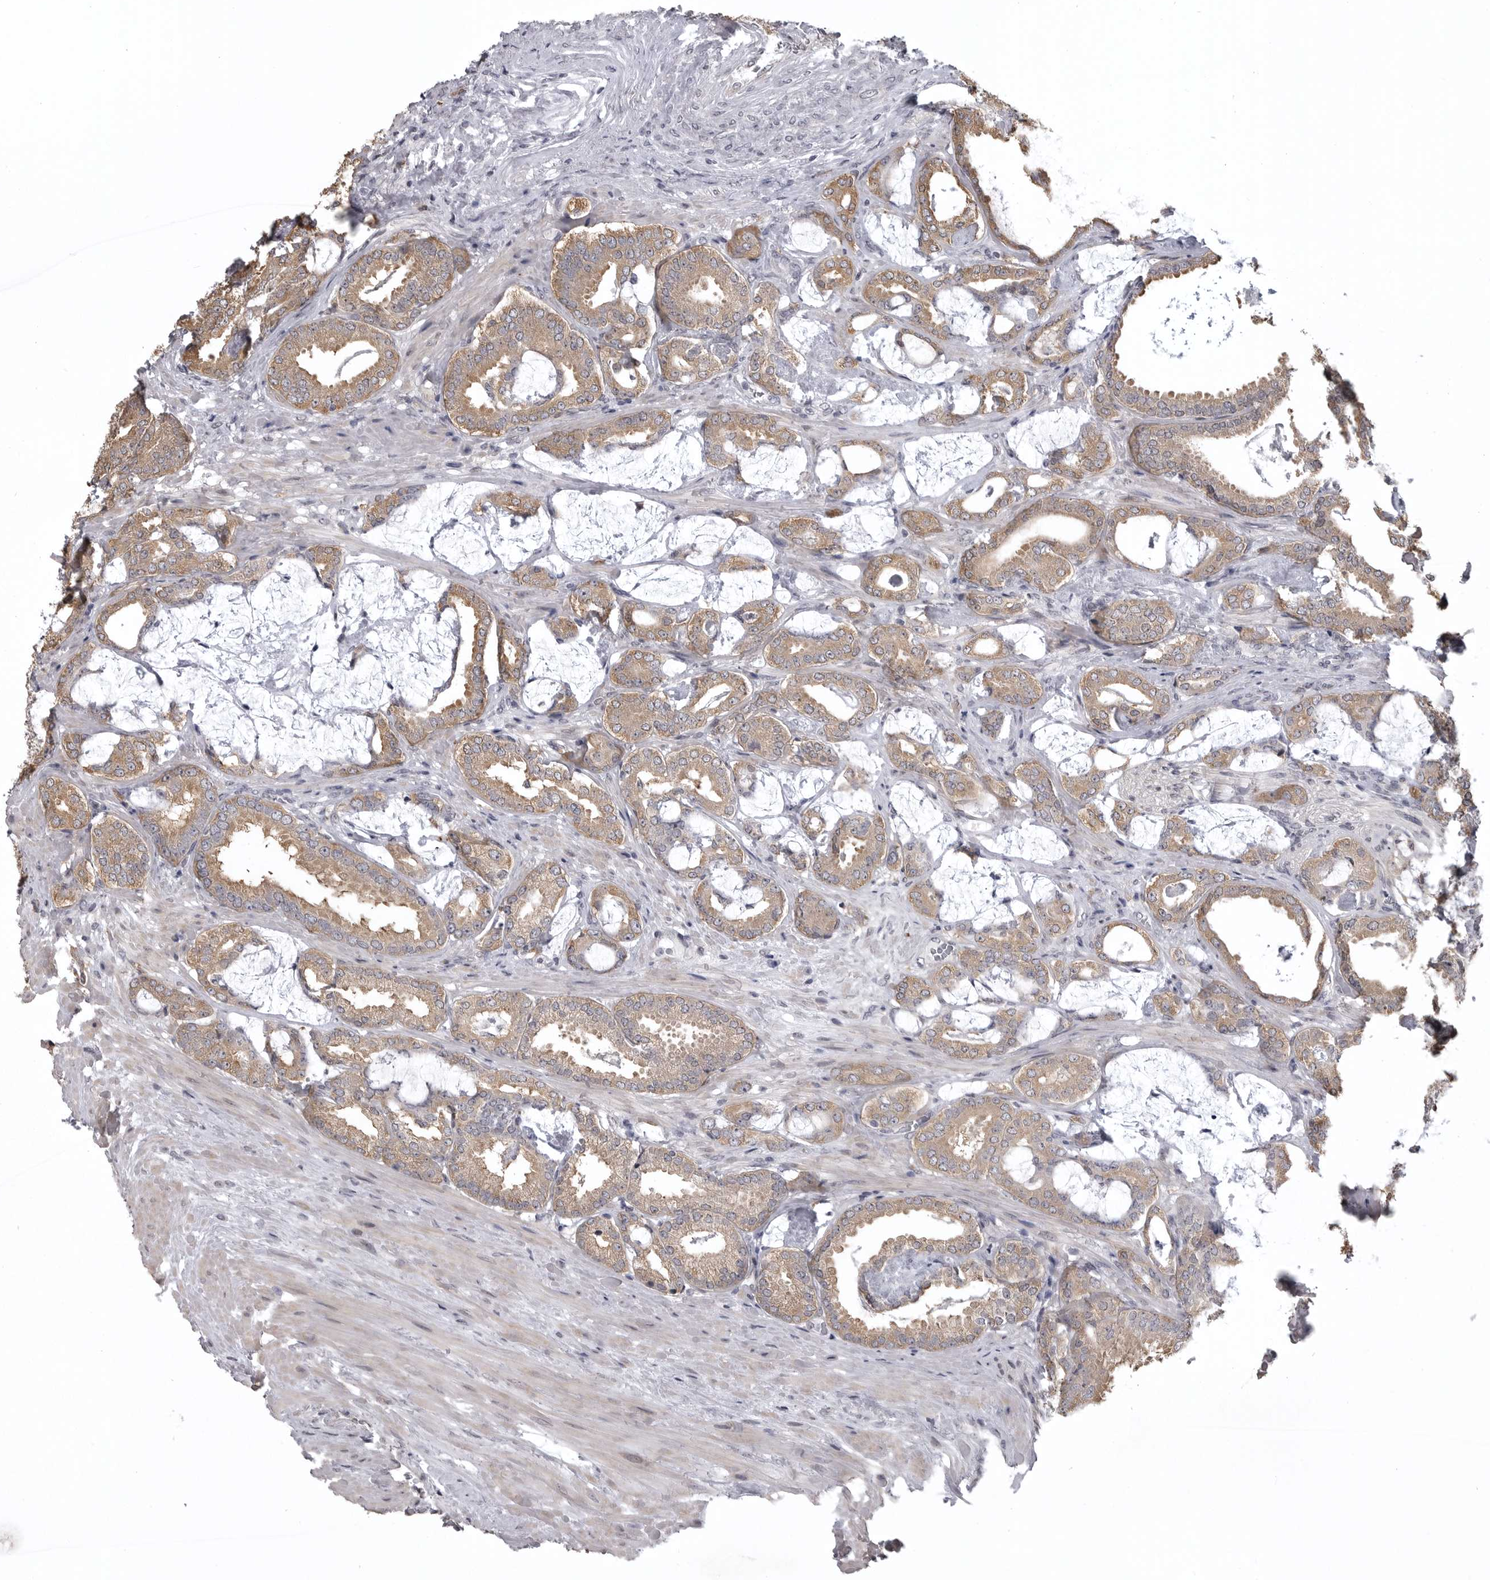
{"staining": {"intensity": "moderate", "quantity": ">75%", "location": "cytoplasmic/membranous"}, "tissue": "prostate cancer", "cell_type": "Tumor cells", "image_type": "cancer", "snomed": [{"axis": "morphology", "description": "Adenocarcinoma, Low grade"}, {"axis": "topography", "description": "Prostate"}], "caption": "The micrograph shows immunohistochemical staining of prostate adenocarcinoma (low-grade). There is moderate cytoplasmic/membranous positivity is seen in approximately >75% of tumor cells.", "gene": "SNX16", "patient": {"sex": "male", "age": 71}}